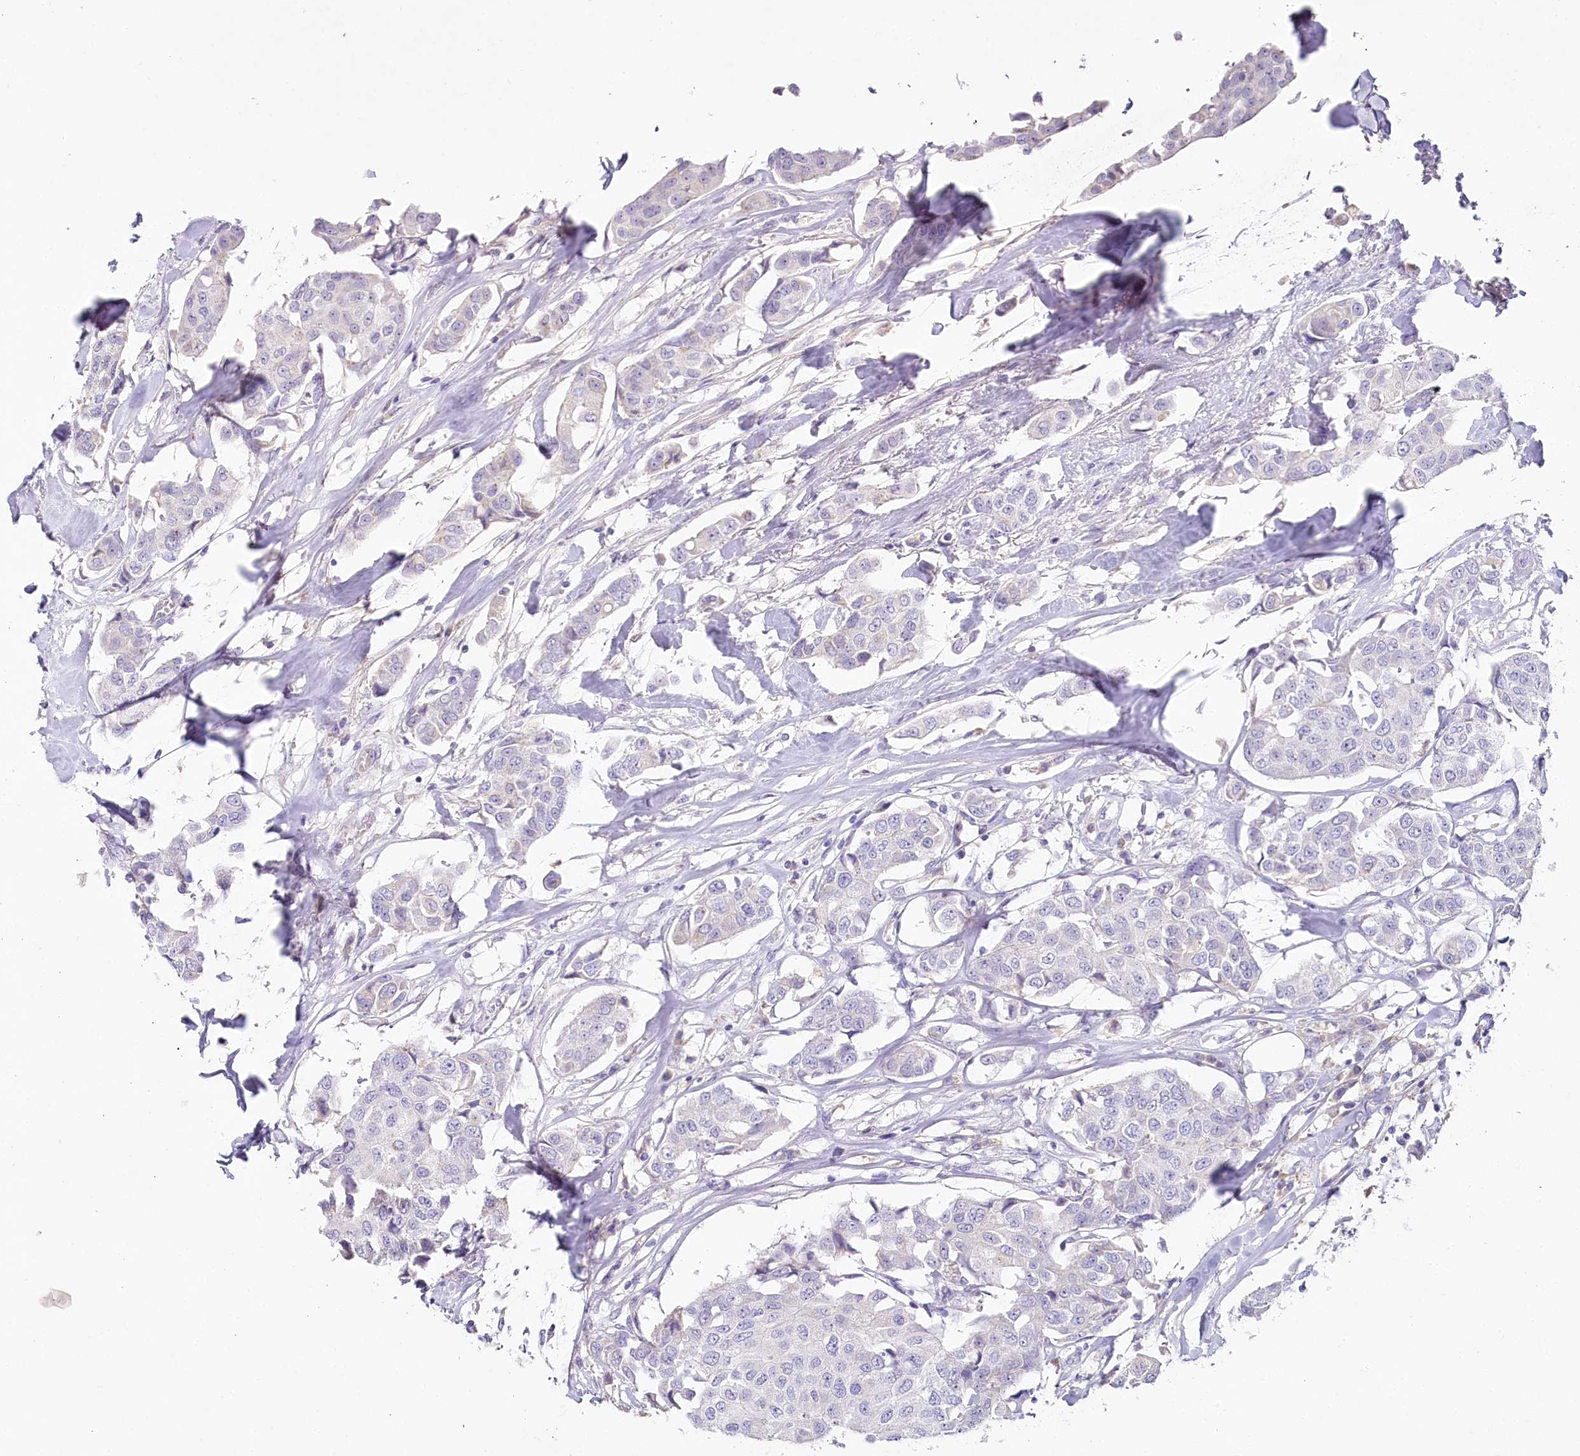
{"staining": {"intensity": "negative", "quantity": "none", "location": "none"}, "tissue": "breast cancer", "cell_type": "Tumor cells", "image_type": "cancer", "snomed": [{"axis": "morphology", "description": "Duct carcinoma"}, {"axis": "topography", "description": "Breast"}], "caption": "Invasive ductal carcinoma (breast) was stained to show a protein in brown. There is no significant expression in tumor cells.", "gene": "HPD", "patient": {"sex": "female", "age": 80}}